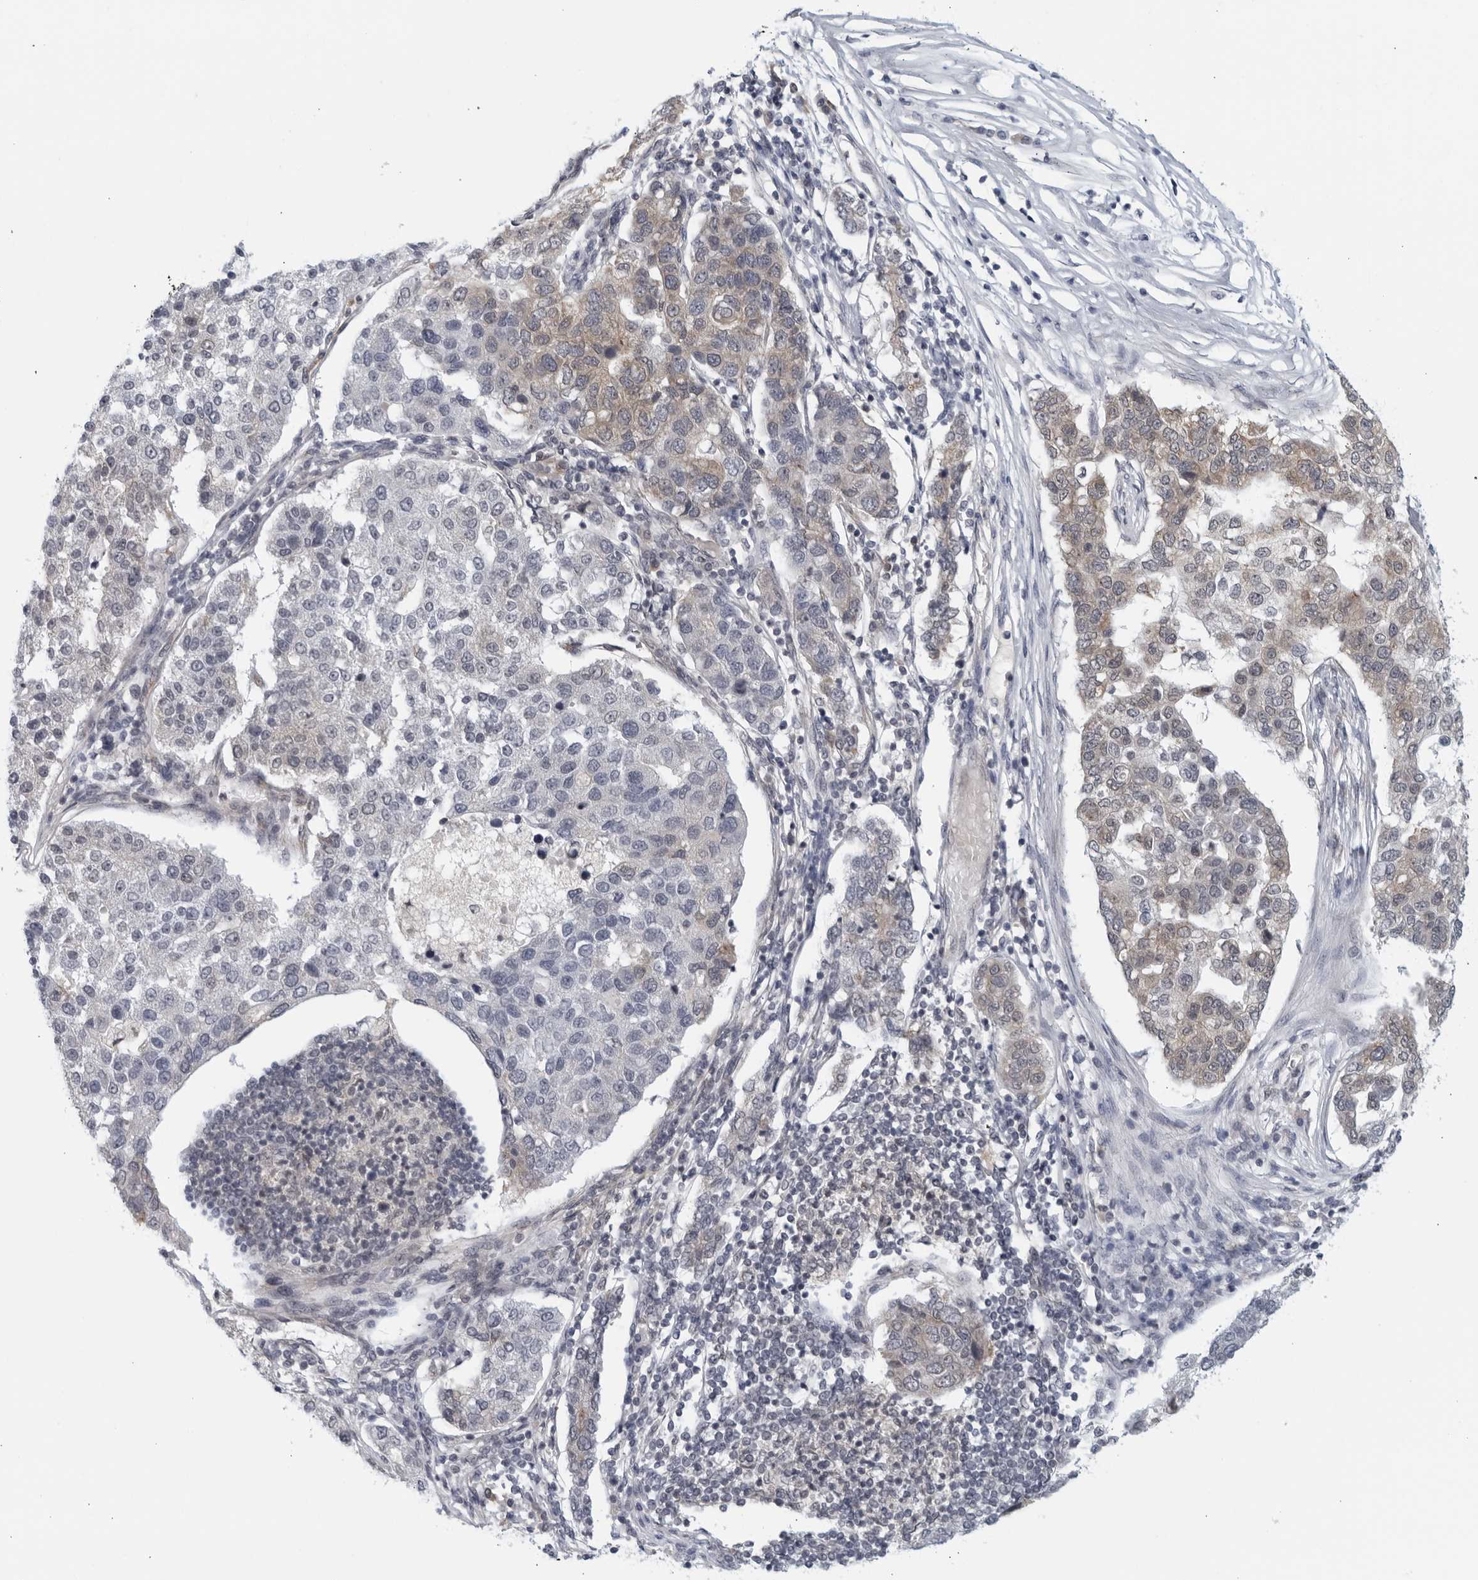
{"staining": {"intensity": "weak", "quantity": "25%-75%", "location": "cytoplasmic/membranous"}, "tissue": "pancreatic cancer", "cell_type": "Tumor cells", "image_type": "cancer", "snomed": [{"axis": "morphology", "description": "Adenocarcinoma, NOS"}, {"axis": "topography", "description": "Pancreas"}], "caption": "A brown stain shows weak cytoplasmic/membranous positivity of a protein in human pancreatic adenocarcinoma tumor cells.", "gene": "RC3H1", "patient": {"sex": "female", "age": 61}}